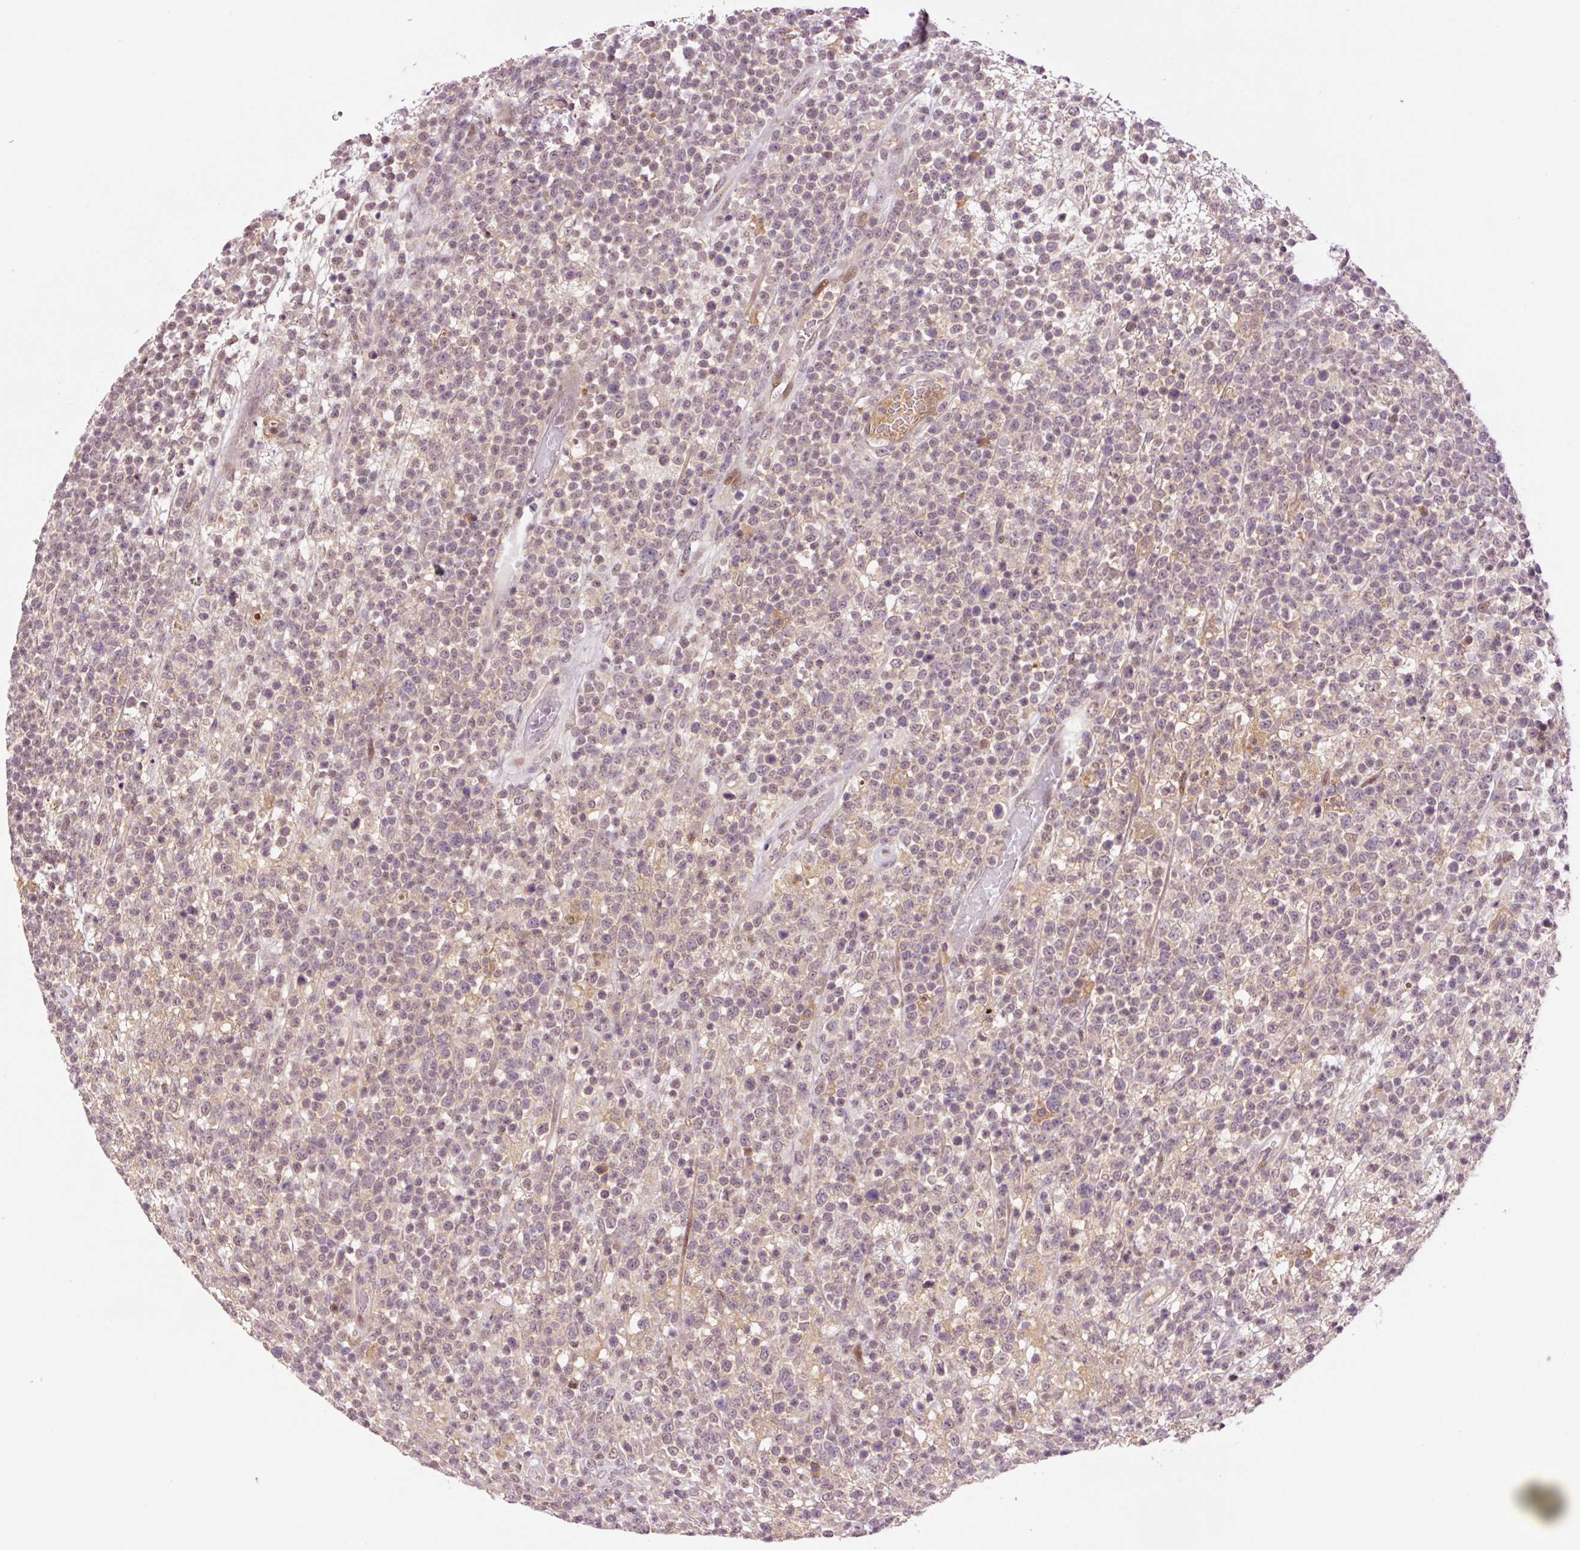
{"staining": {"intensity": "negative", "quantity": "none", "location": "none"}, "tissue": "lymphoma", "cell_type": "Tumor cells", "image_type": "cancer", "snomed": [{"axis": "morphology", "description": "Malignant lymphoma, non-Hodgkin's type, High grade"}, {"axis": "topography", "description": "Colon"}], "caption": "High power microscopy image of an IHC micrograph of lymphoma, revealing no significant positivity in tumor cells. (DAB (3,3'-diaminobenzidine) IHC, high magnification).", "gene": "DPPA4", "patient": {"sex": "female", "age": 53}}